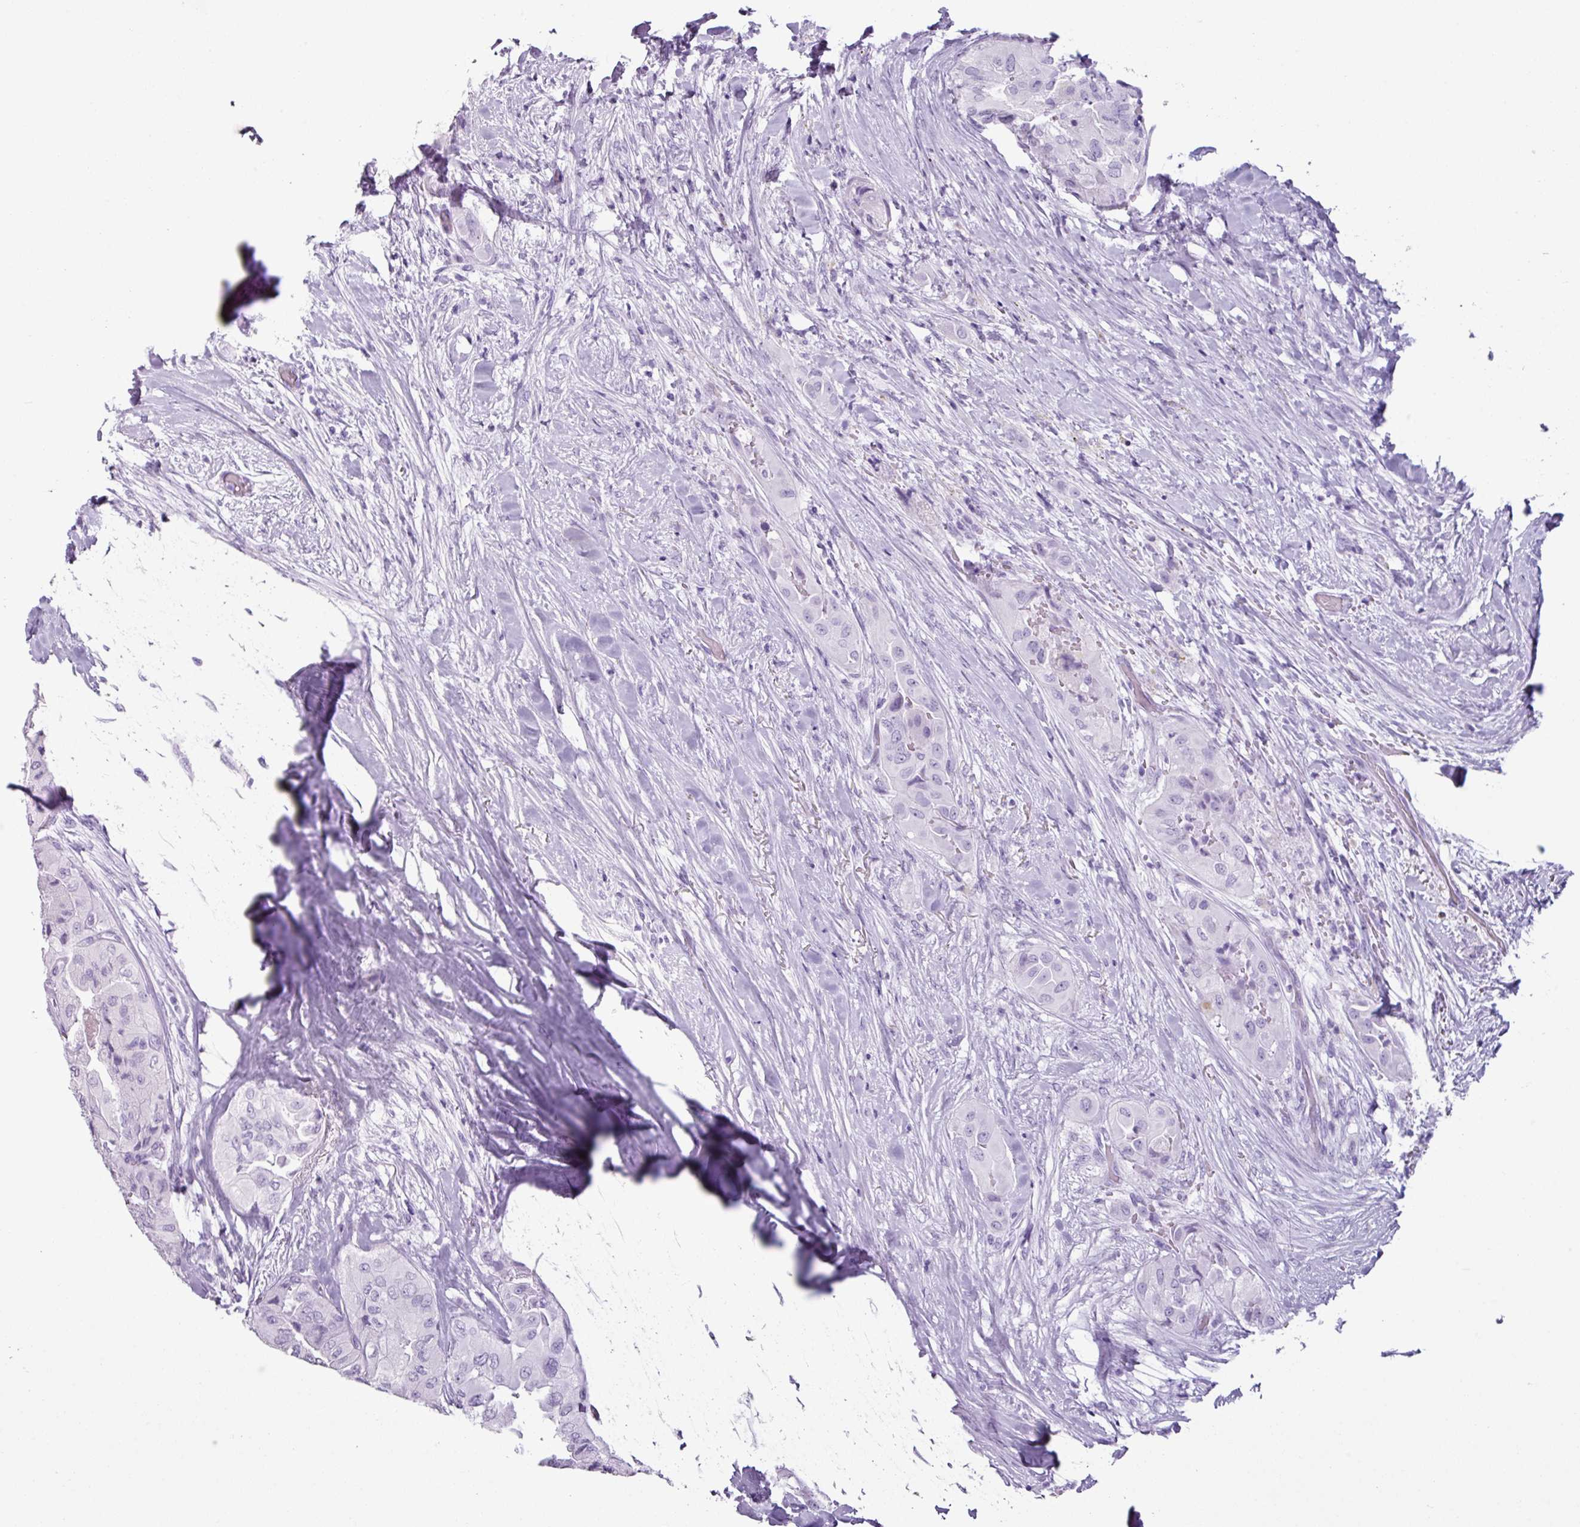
{"staining": {"intensity": "negative", "quantity": "none", "location": "none"}, "tissue": "thyroid cancer", "cell_type": "Tumor cells", "image_type": "cancer", "snomed": [{"axis": "morphology", "description": "Normal tissue, NOS"}, {"axis": "morphology", "description": "Papillary adenocarcinoma, NOS"}, {"axis": "topography", "description": "Thyroid gland"}], "caption": "Thyroid cancer (papillary adenocarcinoma) was stained to show a protein in brown. There is no significant staining in tumor cells. (IHC, brightfield microscopy, high magnification).", "gene": "SCT", "patient": {"sex": "female", "age": 59}}